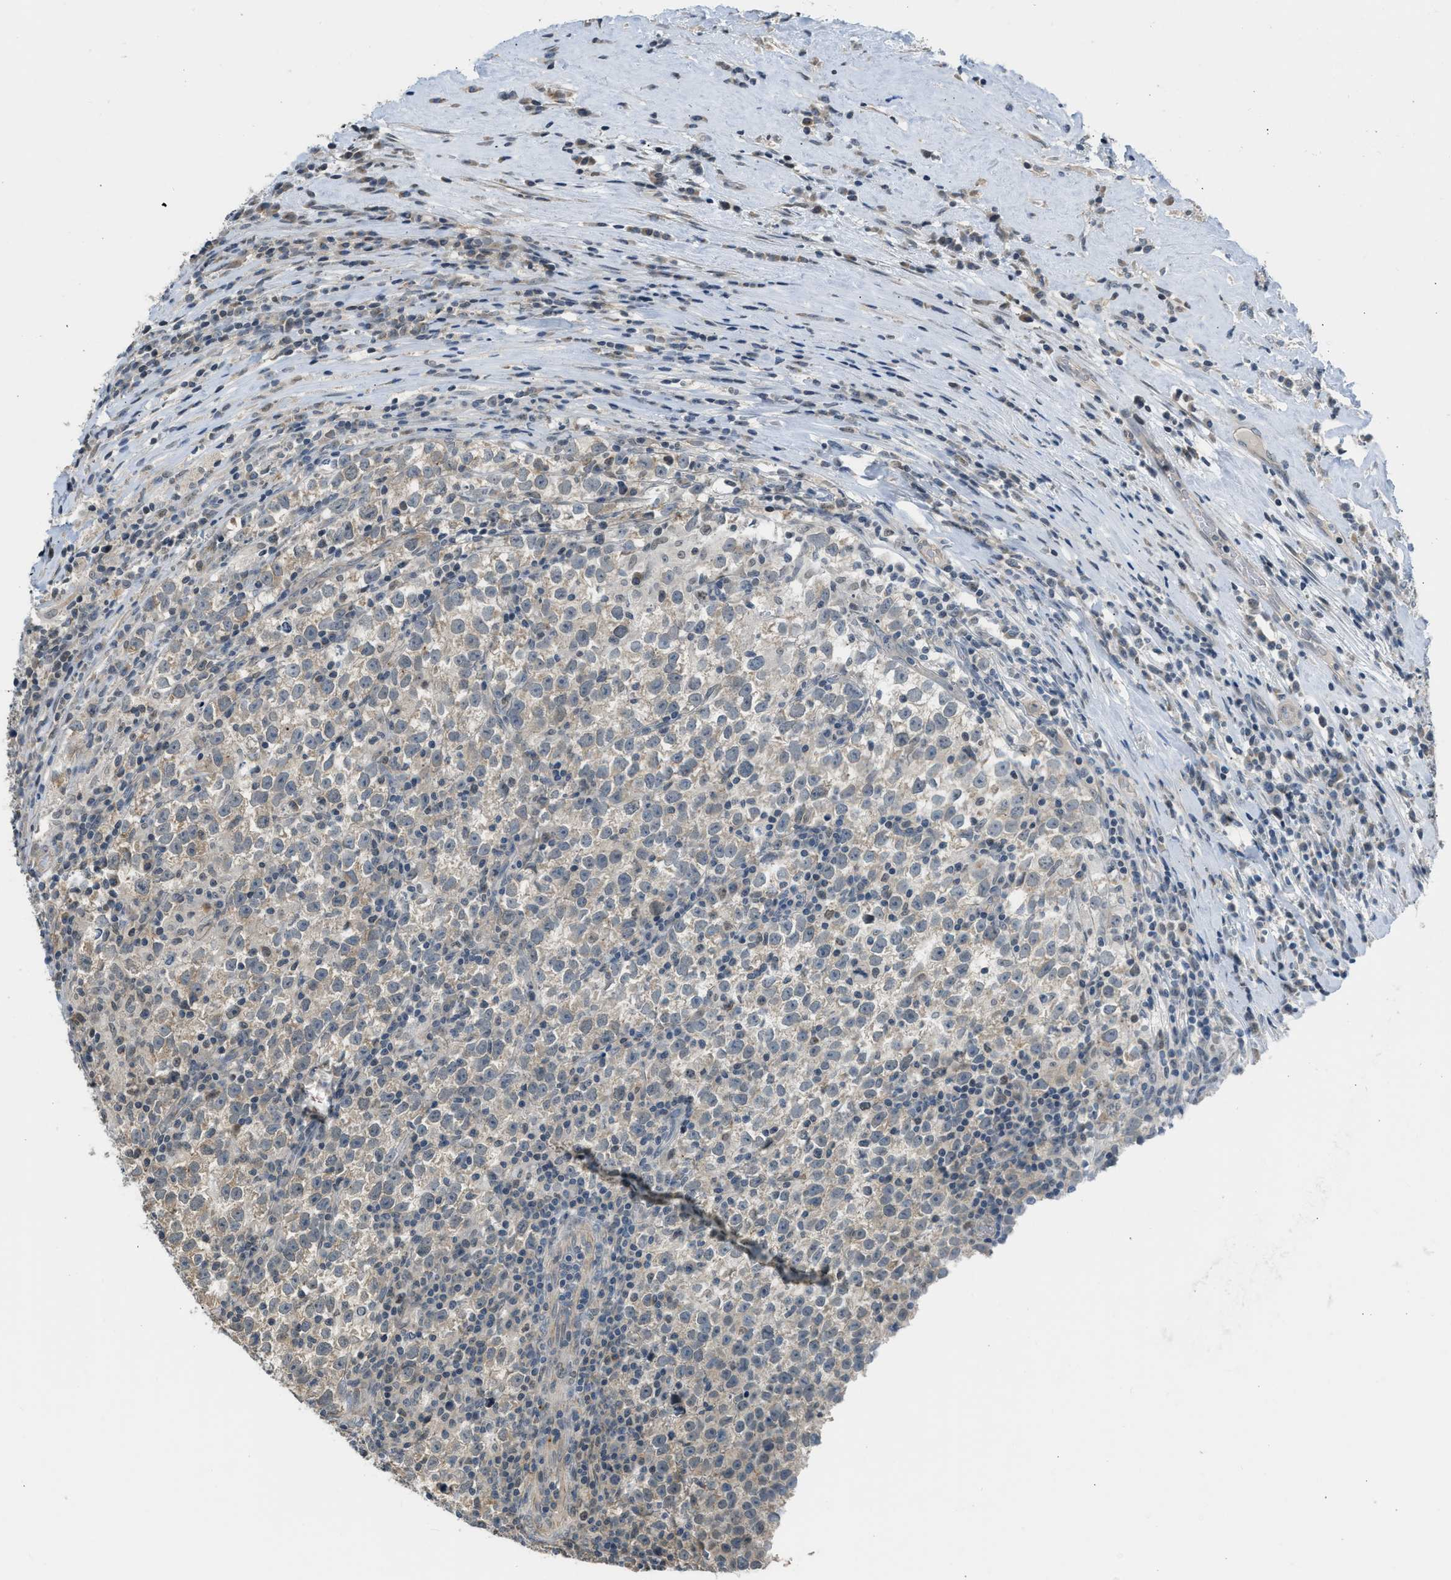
{"staining": {"intensity": "negative", "quantity": "none", "location": "none"}, "tissue": "testis cancer", "cell_type": "Tumor cells", "image_type": "cancer", "snomed": [{"axis": "morphology", "description": "Normal tissue, NOS"}, {"axis": "morphology", "description": "Seminoma, NOS"}, {"axis": "topography", "description": "Testis"}], "caption": "Immunohistochemistry (IHC) histopathology image of neoplastic tissue: seminoma (testis) stained with DAB shows no significant protein staining in tumor cells.", "gene": "TTBK2", "patient": {"sex": "male", "age": 43}}